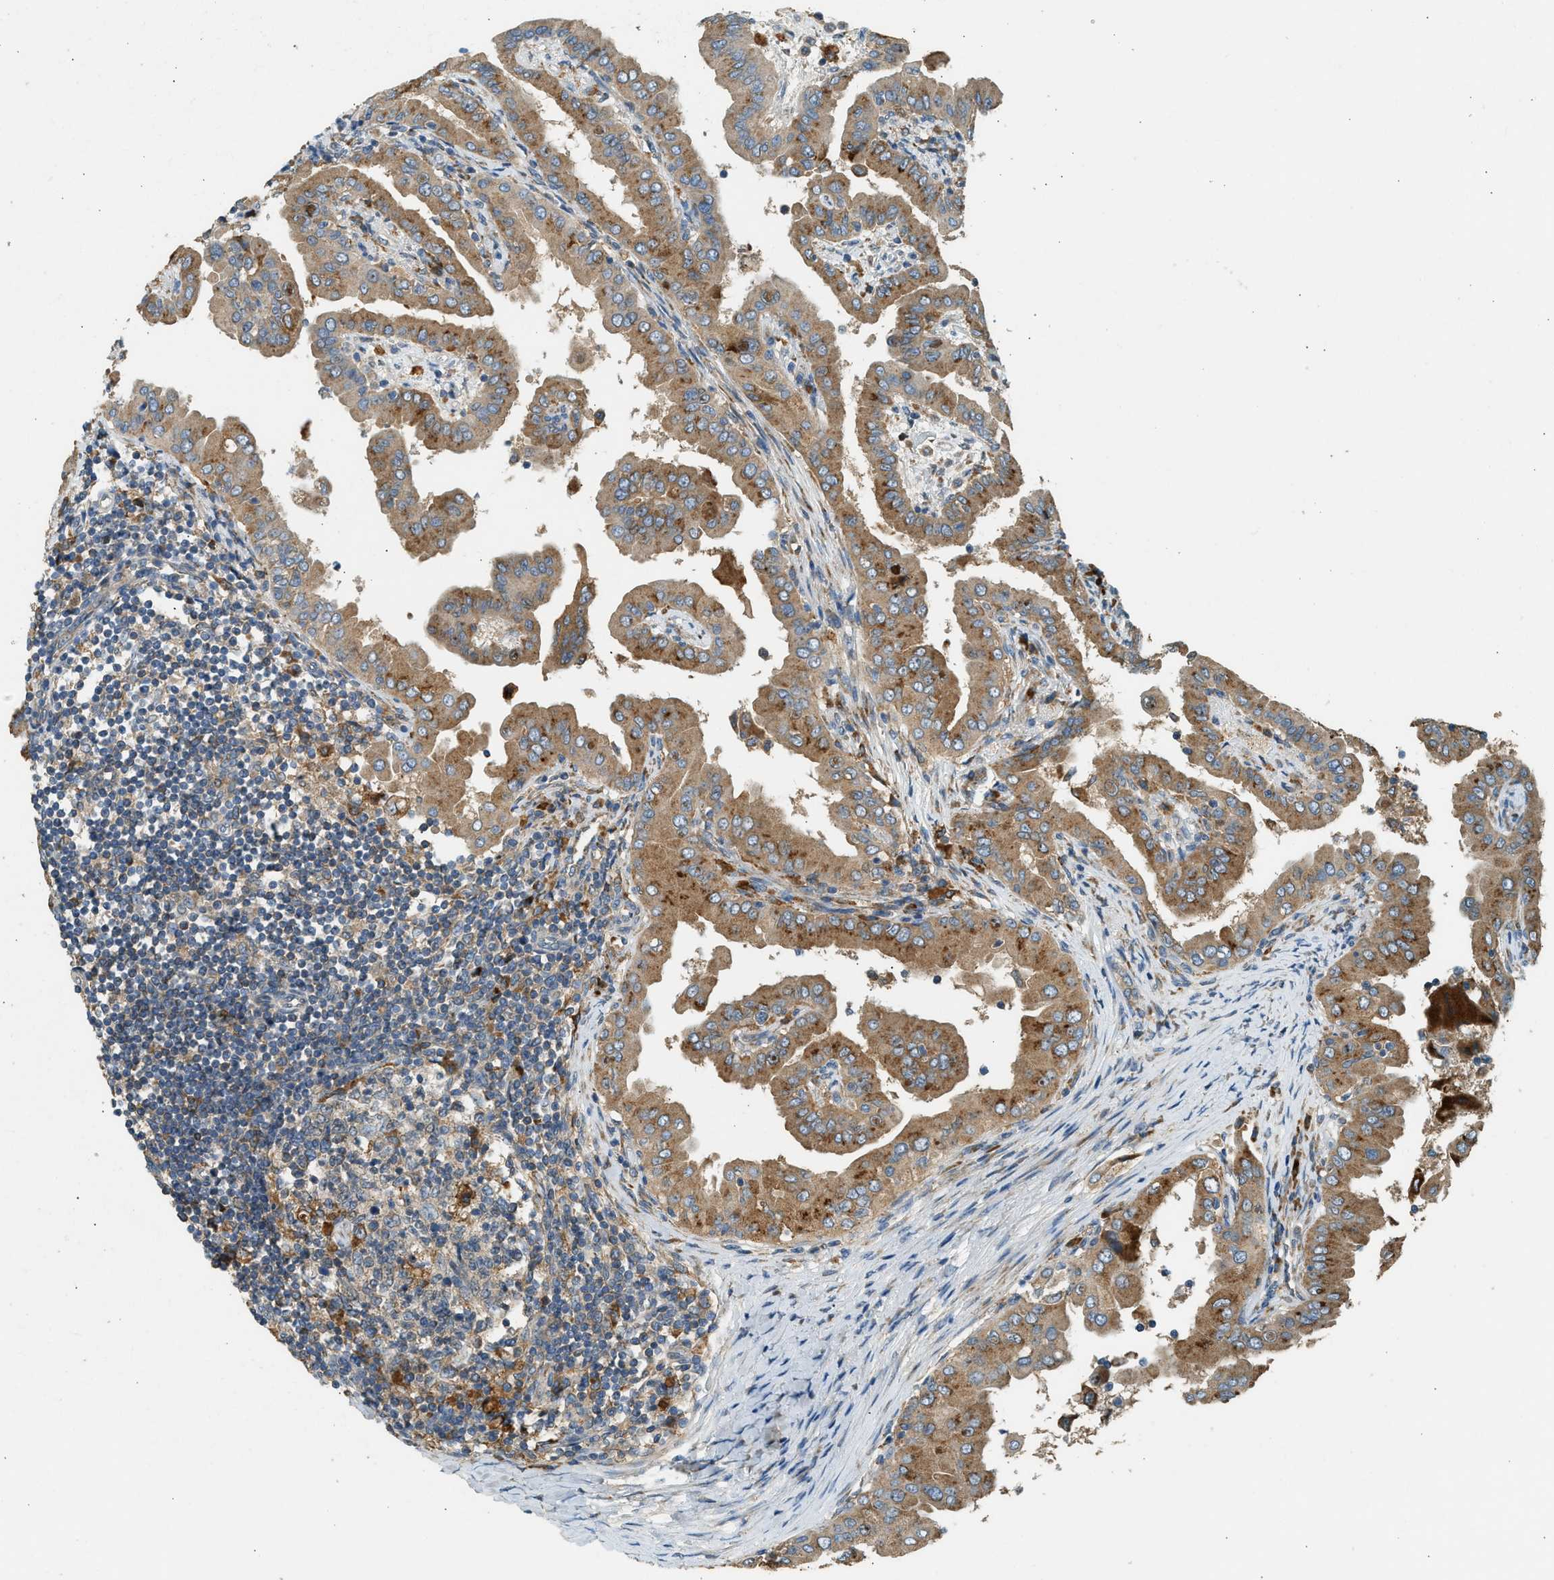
{"staining": {"intensity": "moderate", "quantity": ">75%", "location": "cytoplasmic/membranous"}, "tissue": "thyroid cancer", "cell_type": "Tumor cells", "image_type": "cancer", "snomed": [{"axis": "morphology", "description": "Papillary adenocarcinoma, NOS"}, {"axis": "topography", "description": "Thyroid gland"}], "caption": "High-magnification brightfield microscopy of papillary adenocarcinoma (thyroid) stained with DAB (brown) and counterstained with hematoxylin (blue). tumor cells exhibit moderate cytoplasmic/membranous positivity is identified in approximately>75% of cells. (IHC, brightfield microscopy, high magnification).", "gene": "CTSB", "patient": {"sex": "male", "age": 33}}